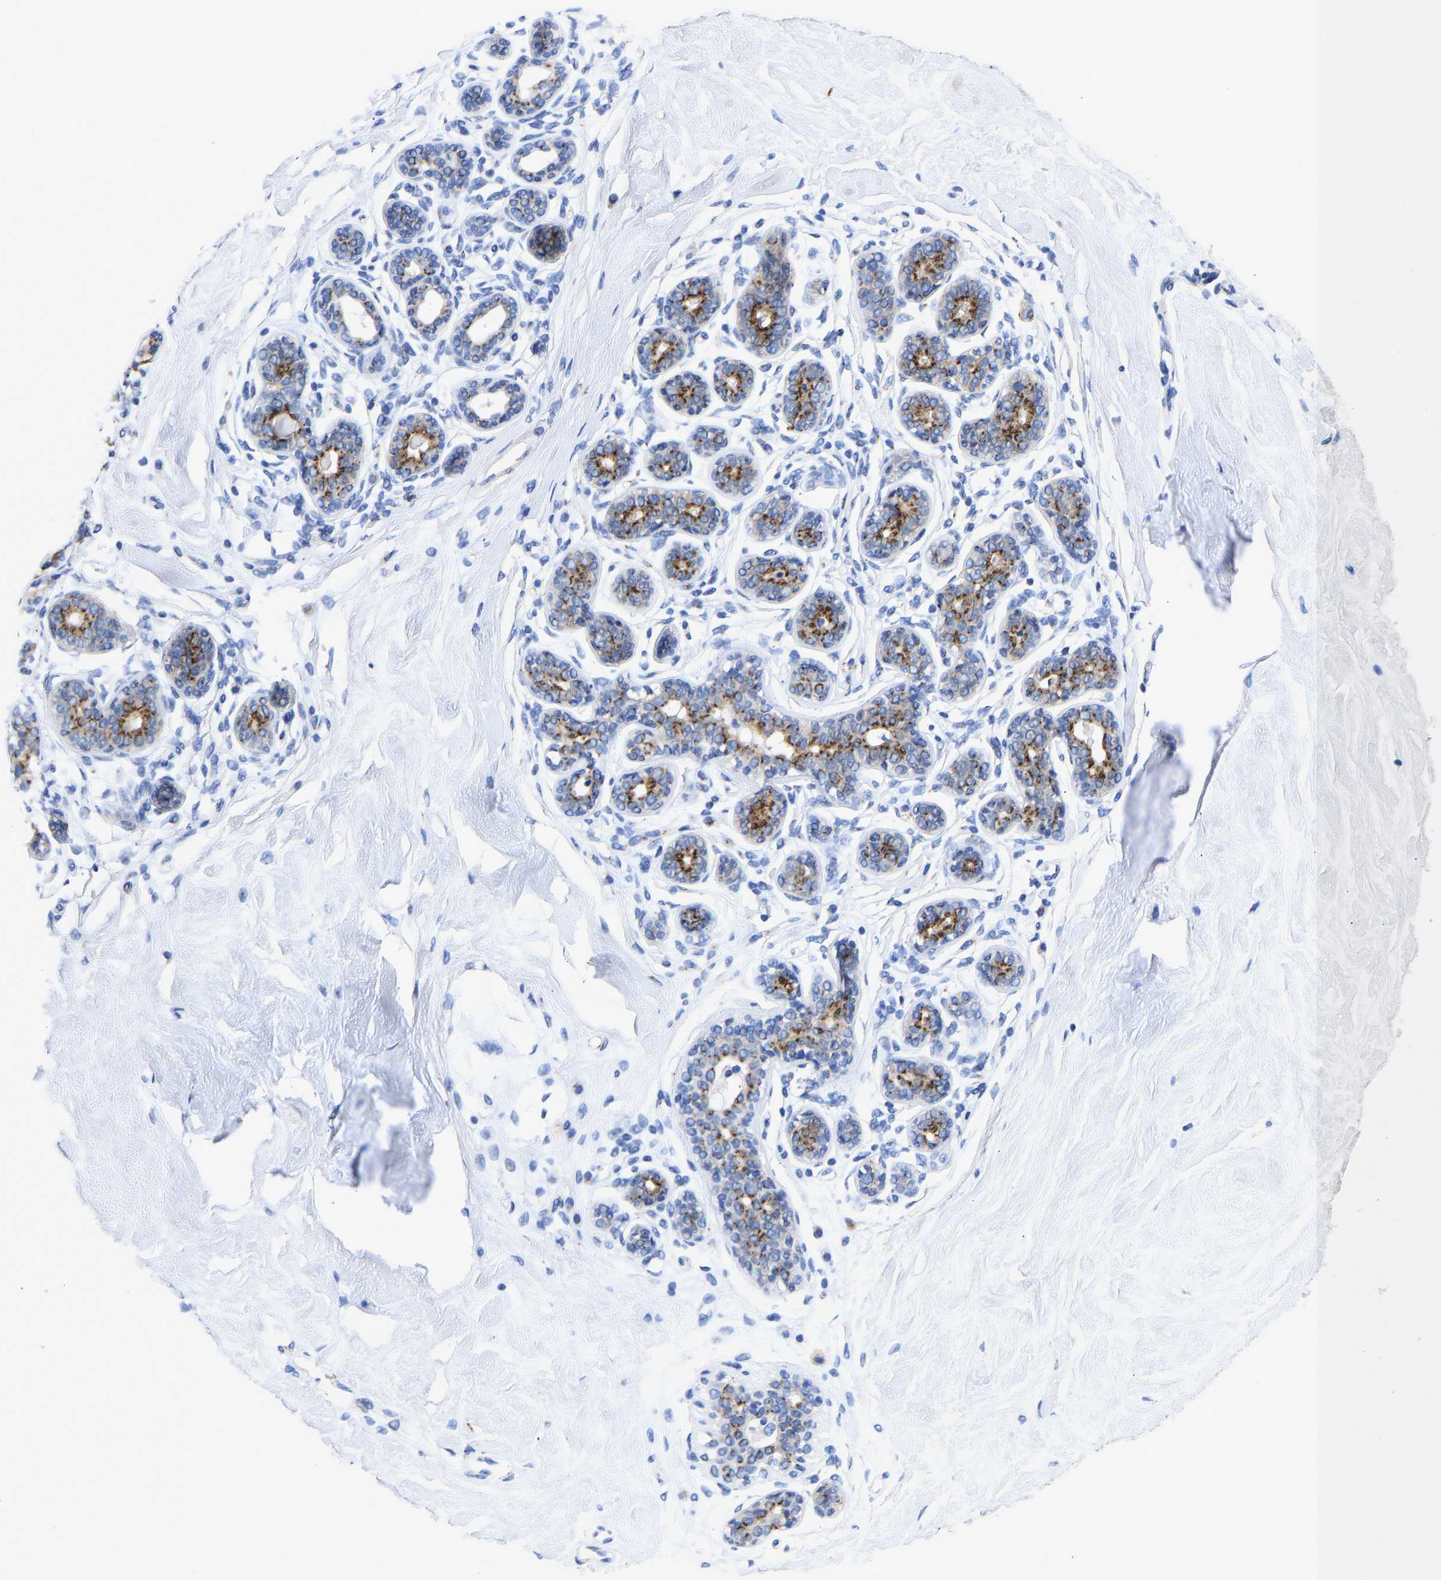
{"staining": {"intensity": "negative", "quantity": "none", "location": "none"}, "tissue": "breast", "cell_type": "Adipocytes", "image_type": "normal", "snomed": [{"axis": "morphology", "description": "Normal tissue, NOS"}, {"axis": "topography", "description": "Breast"}], "caption": "This is a histopathology image of immunohistochemistry staining of normal breast, which shows no staining in adipocytes.", "gene": "TMEM87A", "patient": {"sex": "female", "age": 22}}